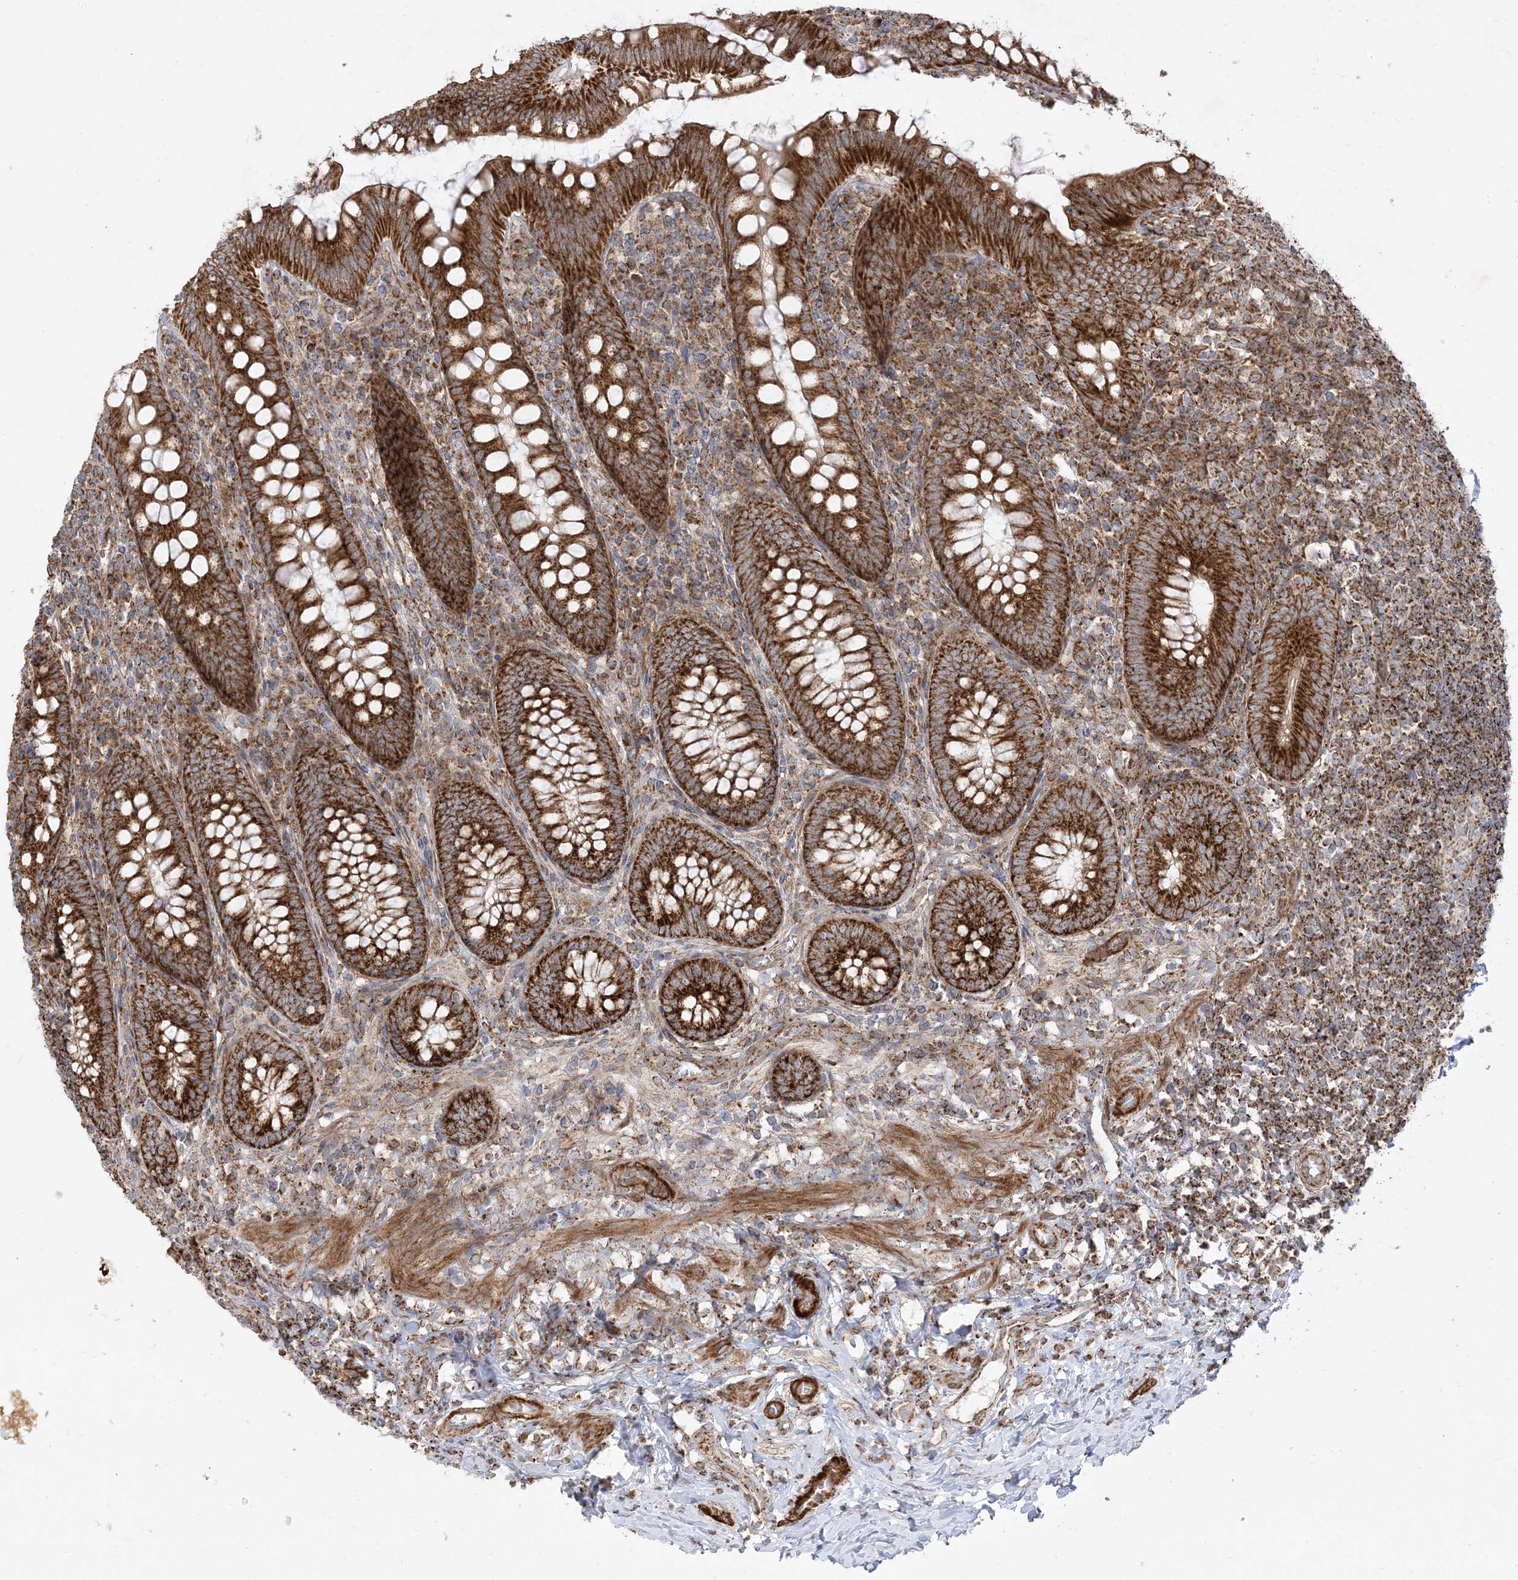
{"staining": {"intensity": "strong", "quantity": ">75%", "location": "cytoplasmic/membranous"}, "tissue": "appendix", "cell_type": "Glandular cells", "image_type": "normal", "snomed": [{"axis": "morphology", "description": "Normal tissue, NOS"}, {"axis": "topography", "description": "Appendix"}], "caption": "Protein analysis of unremarkable appendix displays strong cytoplasmic/membranous staining in approximately >75% of glandular cells. The protein is shown in brown color, while the nuclei are stained blue.", "gene": "AARS2", "patient": {"sex": "male", "age": 14}}